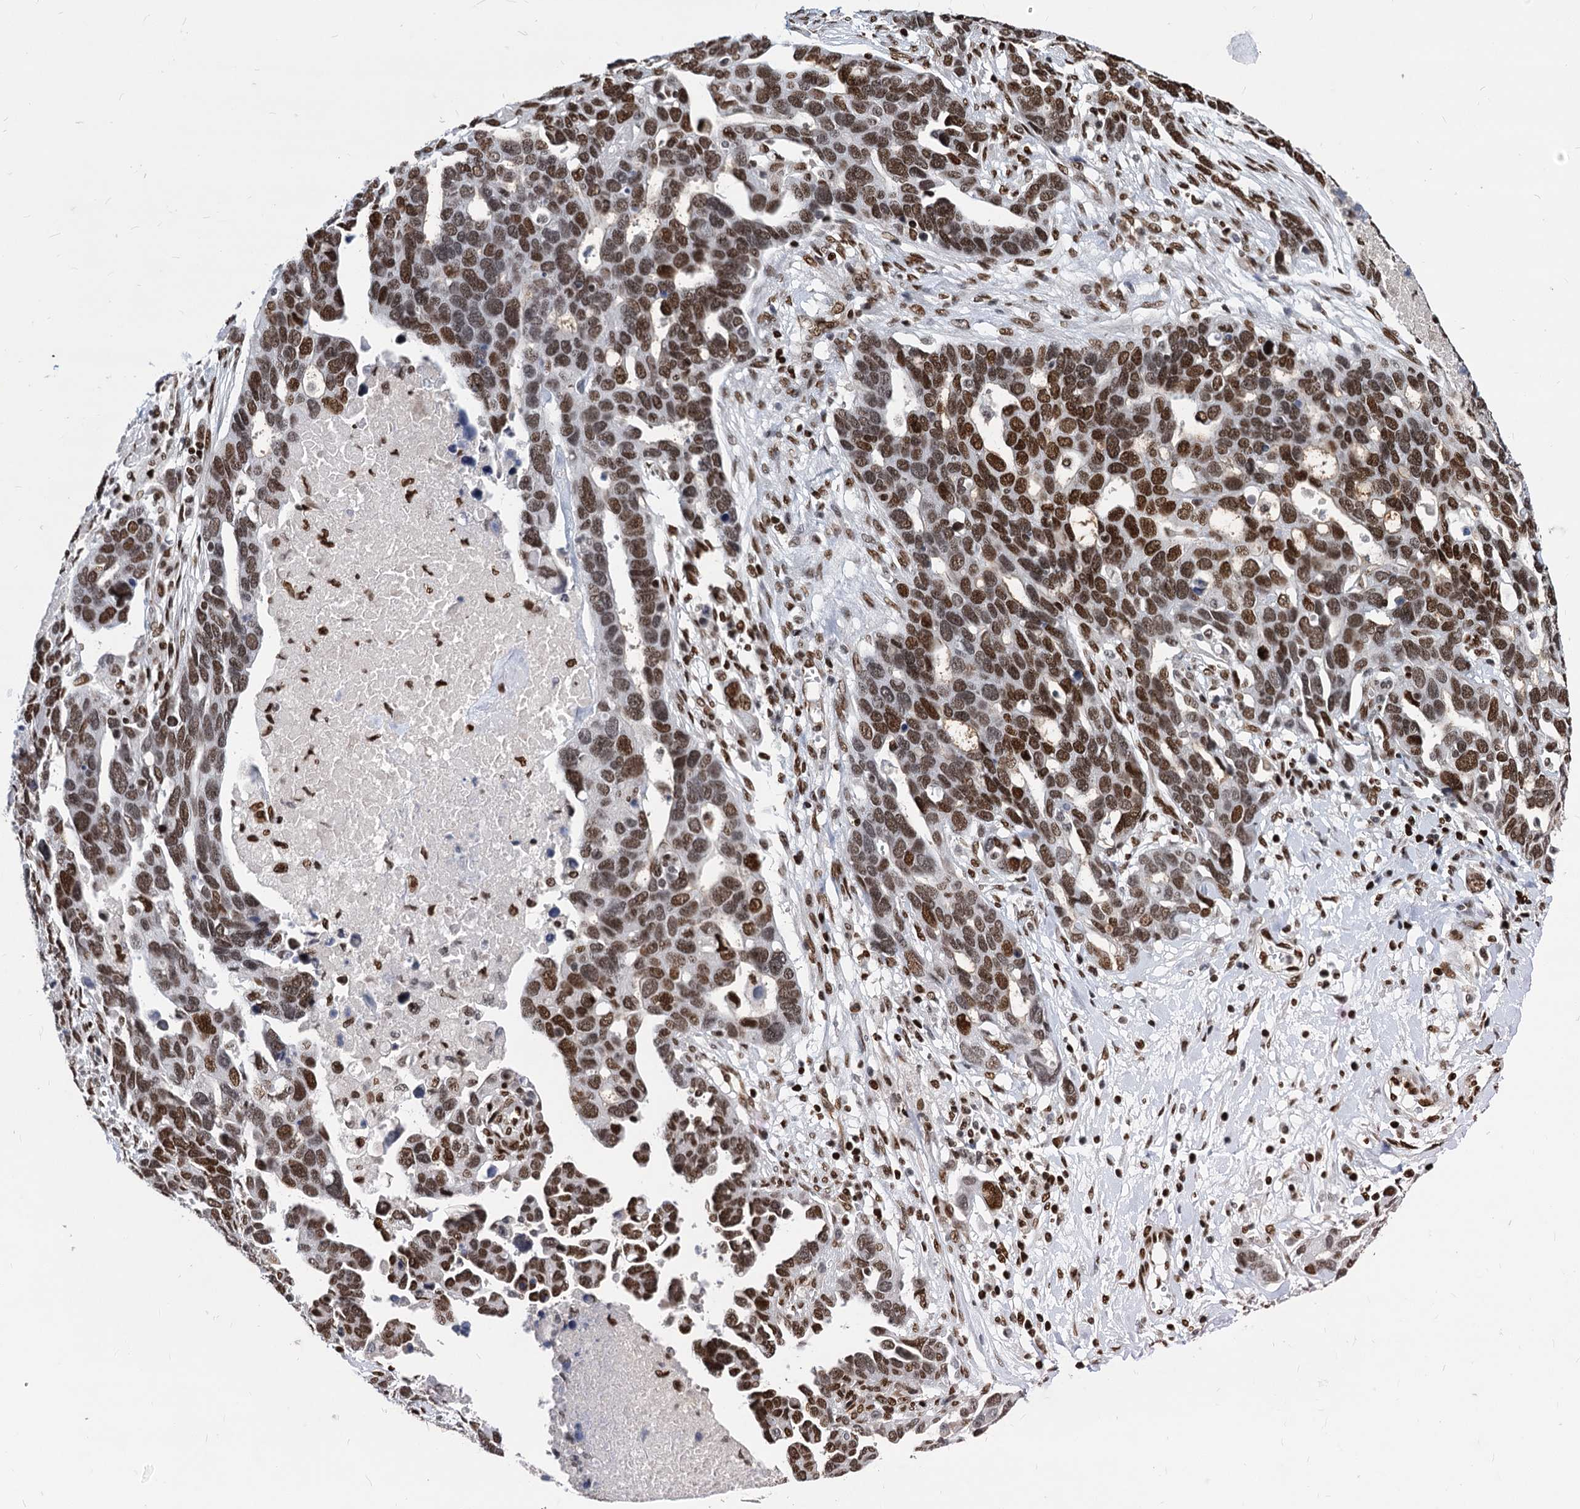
{"staining": {"intensity": "moderate", "quantity": ">75%", "location": "nuclear"}, "tissue": "ovarian cancer", "cell_type": "Tumor cells", "image_type": "cancer", "snomed": [{"axis": "morphology", "description": "Cystadenocarcinoma, serous, NOS"}, {"axis": "topography", "description": "Ovary"}], "caption": "Tumor cells exhibit medium levels of moderate nuclear staining in about >75% of cells in ovarian cancer (serous cystadenocarcinoma).", "gene": "MECP2", "patient": {"sex": "female", "age": 54}}